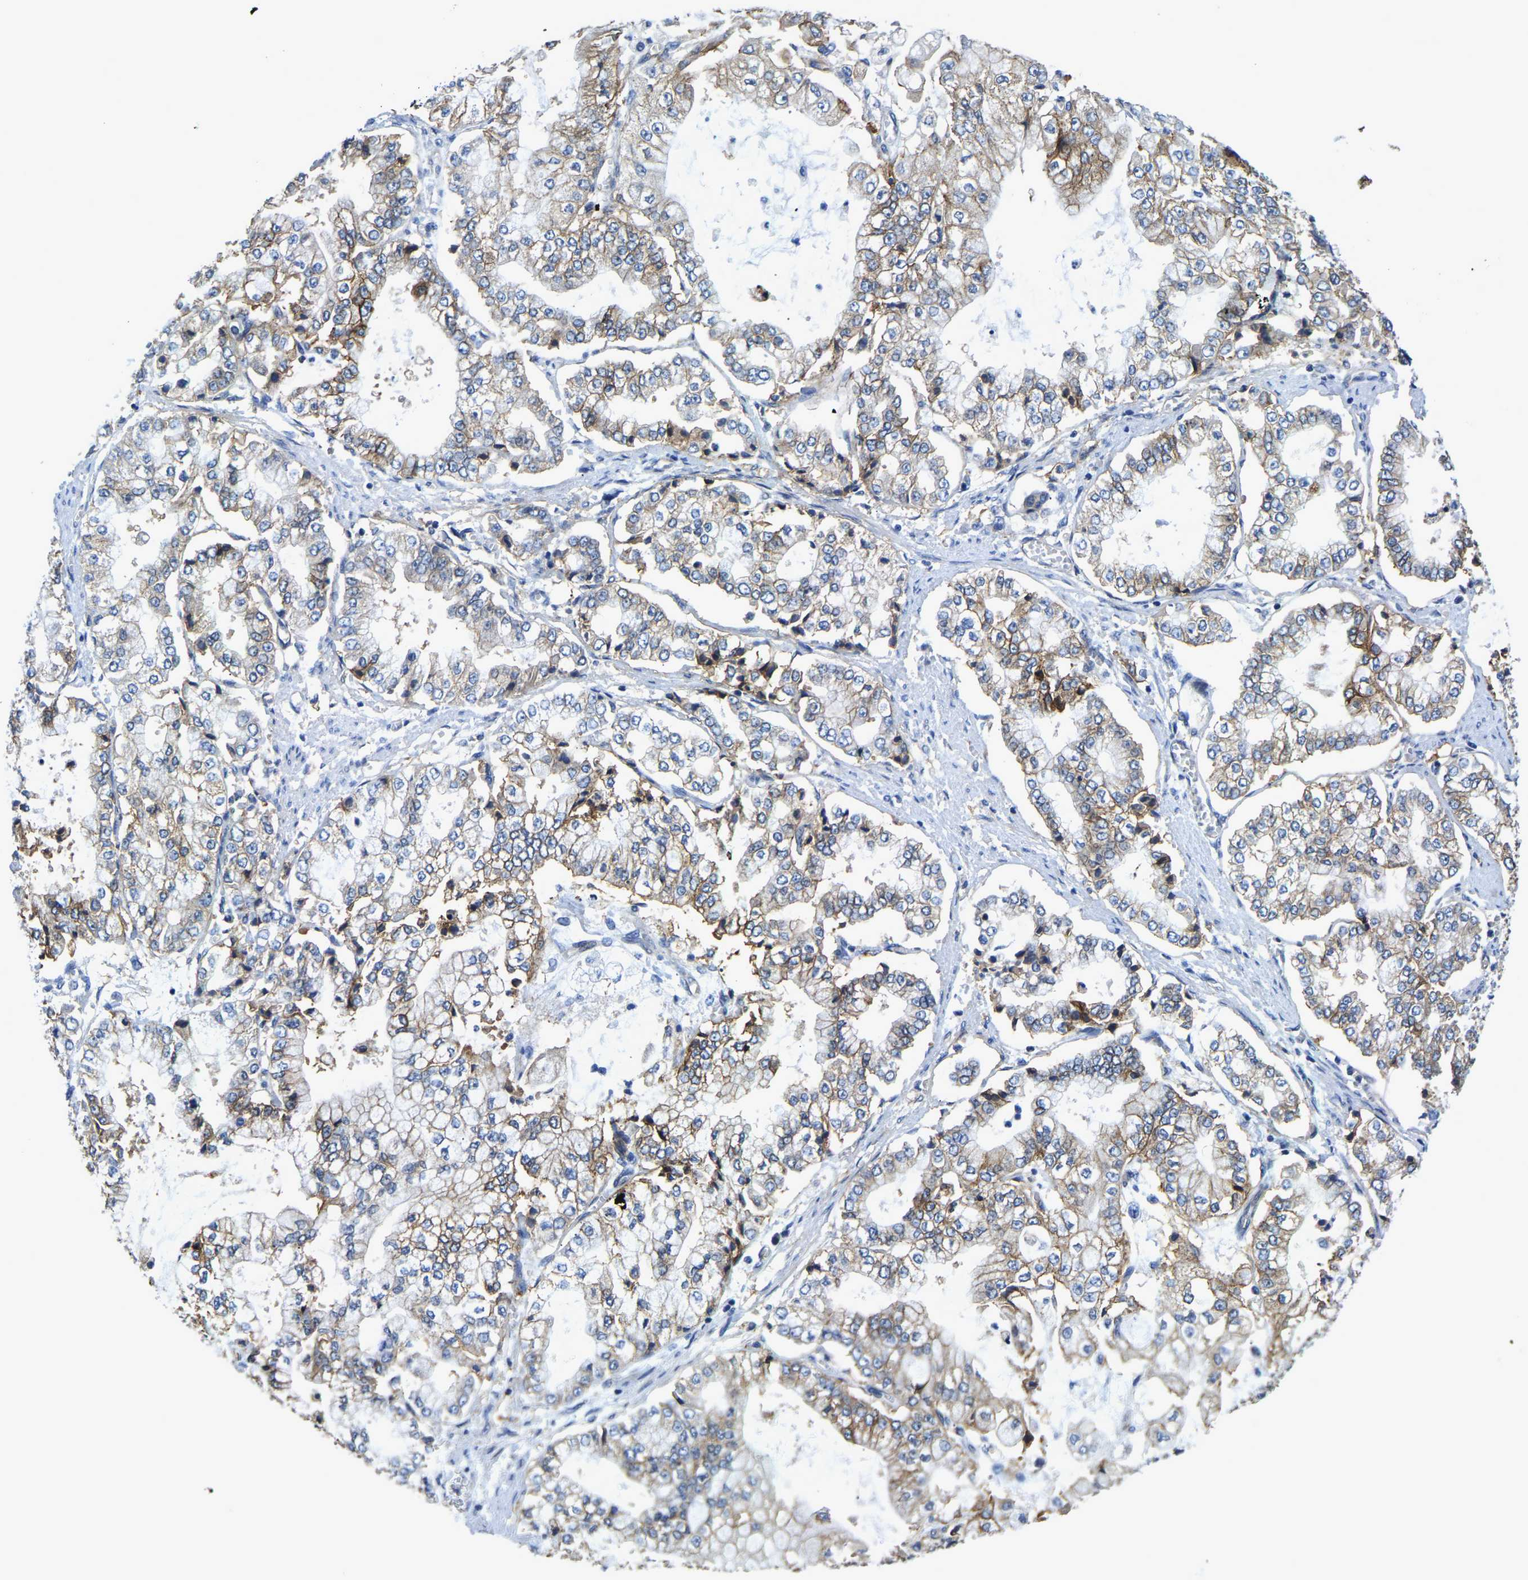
{"staining": {"intensity": "moderate", "quantity": ">75%", "location": "cytoplasmic/membranous"}, "tissue": "stomach cancer", "cell_type": "Tumor cells", "image_type": "cancer", "snomed": [{"axis": "morphology", "description": "Adenocarcinoma, NOS"}, {"axis": "topography", "description": "Stomach"}], "caption": "Brown immunohistochemical staining in stomach adenocarcinoma exhibits moderate cytoplasmic/membranous staining in approximately >75% of tumor cells.", "gene": "ITGA2", "patient": {"sex": "male", "age": 76}}